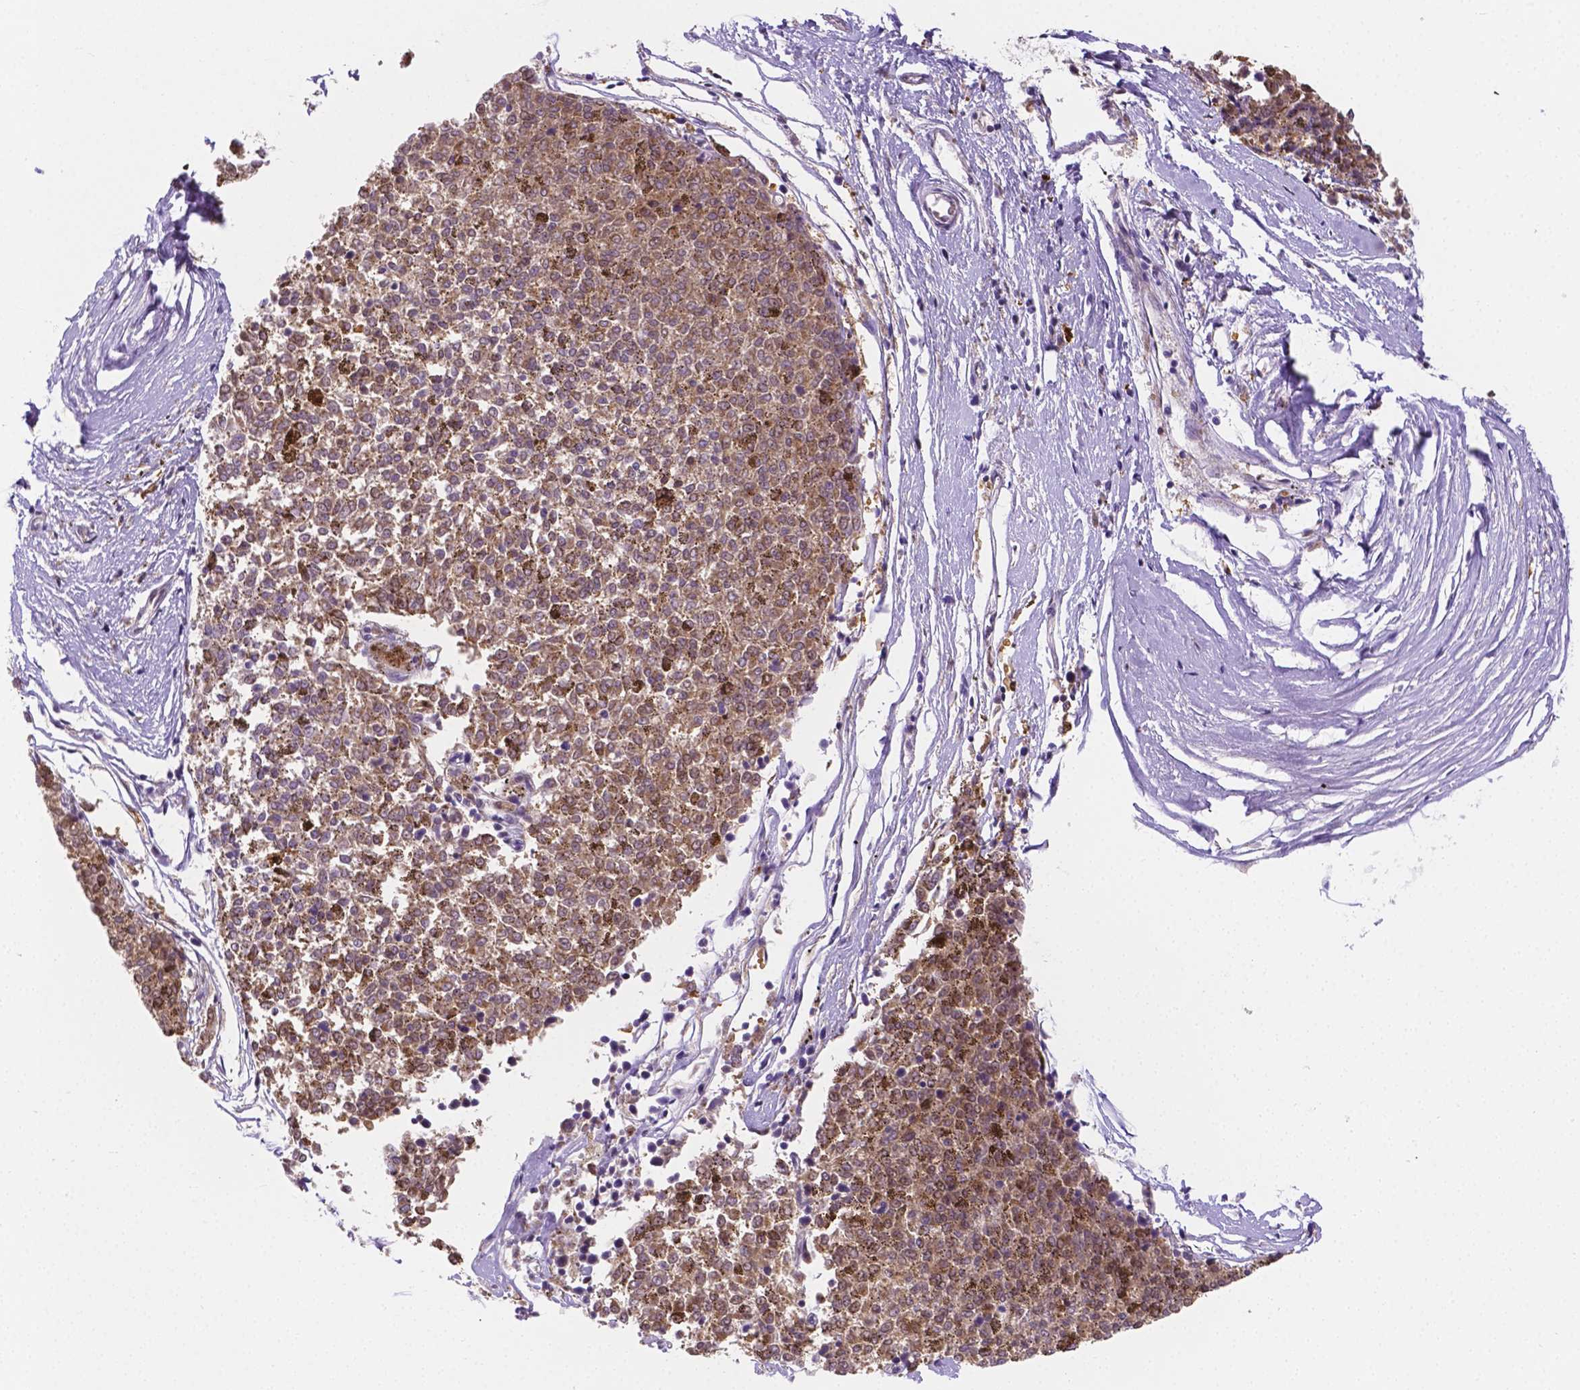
{"staining": {"intensity": "weak", "quantity": "25%-75%", "location": "cytoplasmic/membranous"}, "tissue": "melanoma", "cell_type": "Tumor cells", "image_type": "cancer", "snomed": [{"axis": "morphology", "description": "Malignant melanoma, NOS"}, {"axis": "topography", "description": "Skin"}], "caption": "This photomicrograph shows malignant melanoma stained with immunohistochemistry to label a protein in brown. The cytoplasmic/membranous of tumor cells show weak positivity for the protein. Nuclei are counter-stained blue.", "gene": "ZNRD2", "patient": {"sex": "female", "age": 72}}